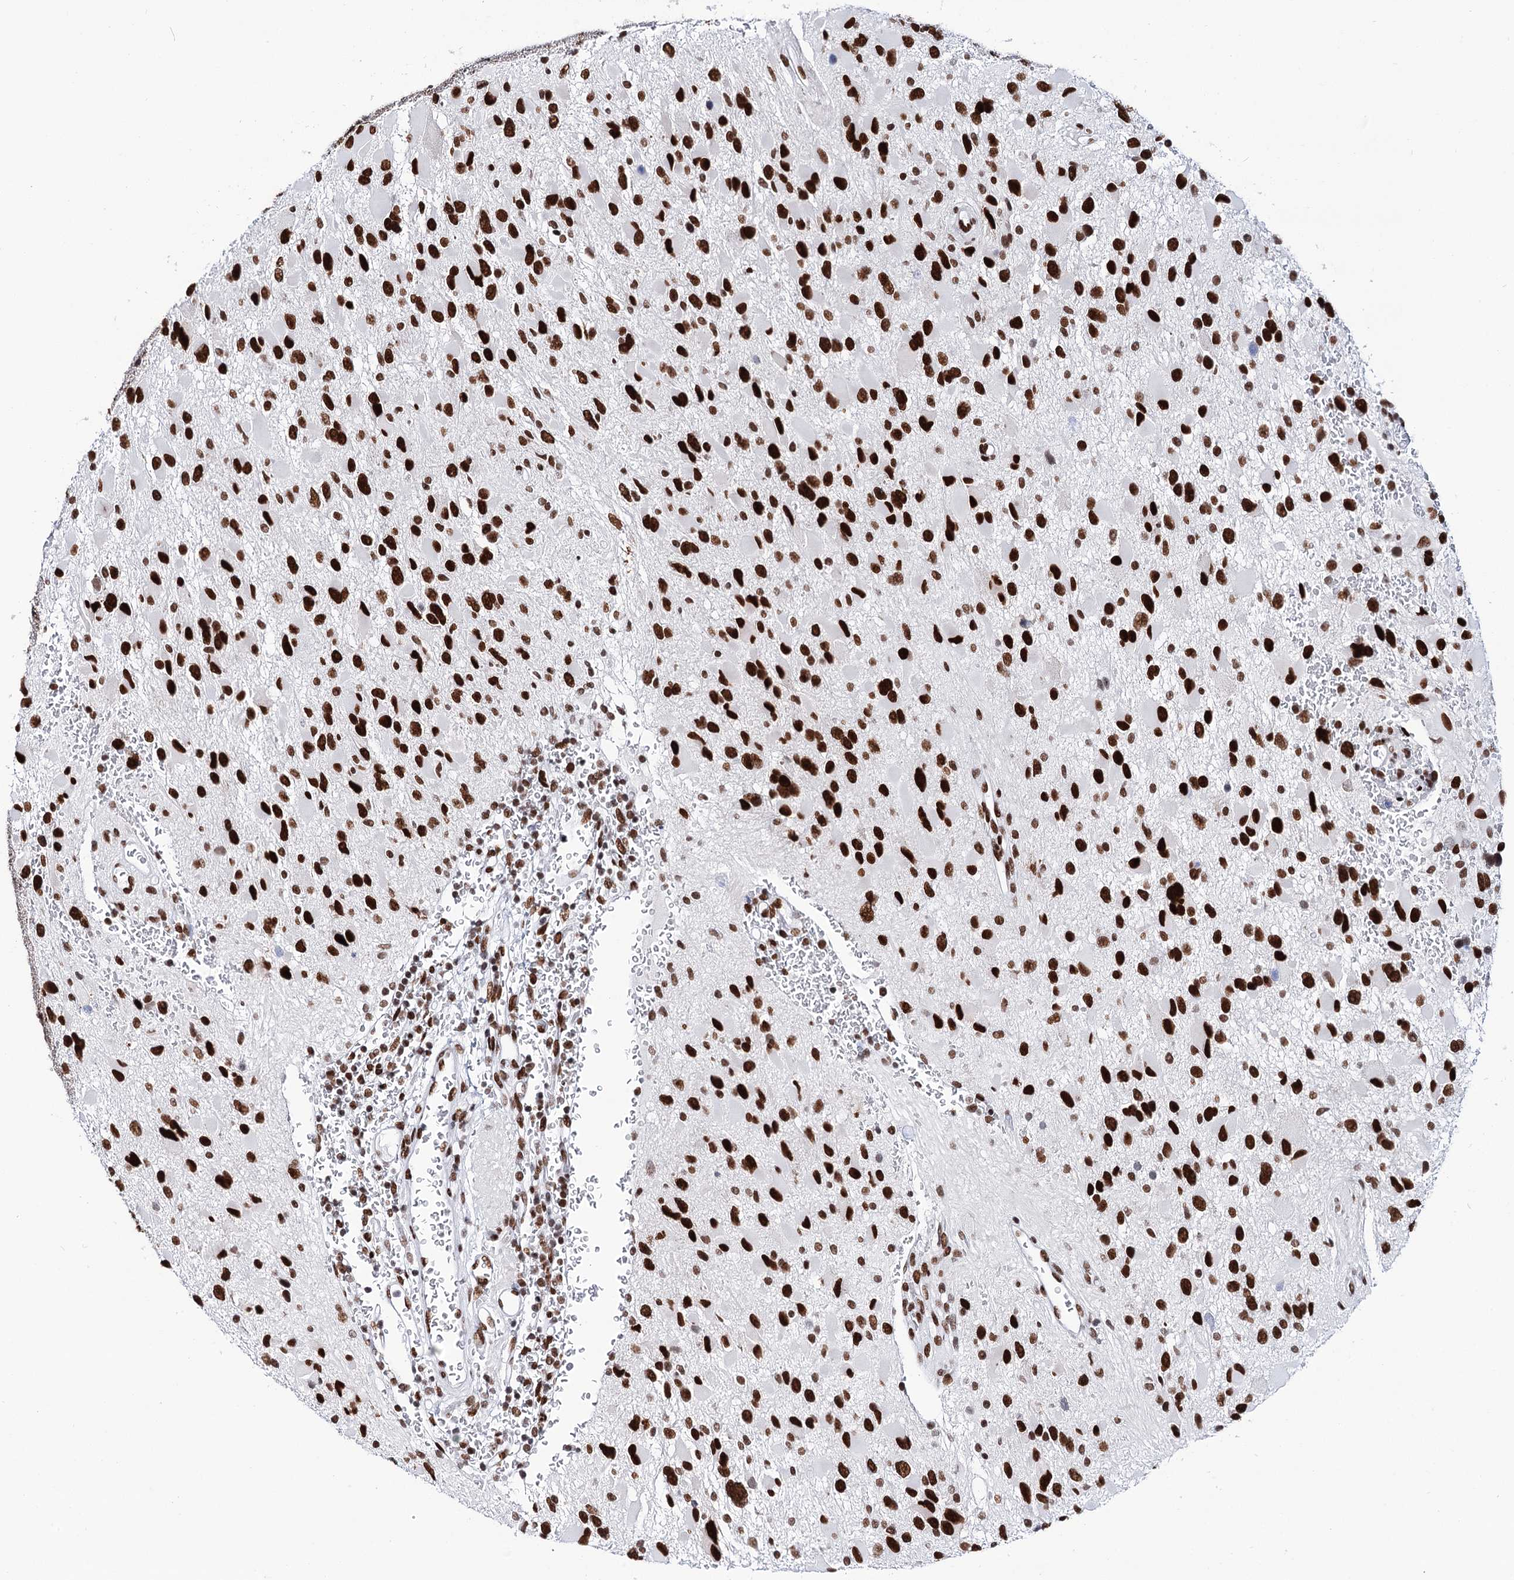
{"staining": {"intensity": "strong", "quantity": ">75%", "location": "nuclear"}, "tissue": "glioma", "cell_type": "Tumor cells", "image_type": "cancer", "snomed": [{"axis": "morphology", "description": "Glioma, malignant, High grade"}, {"axis": "topography", "description": "Brain"}], "caption": "About >75% of tumor cells in high-grade glioma (malignant) show strong nuclear protein positivity as visualized by brown immunohistochemical staining.", "gene": "MATR3", "patient": {"sex": "male", "age": 53}}